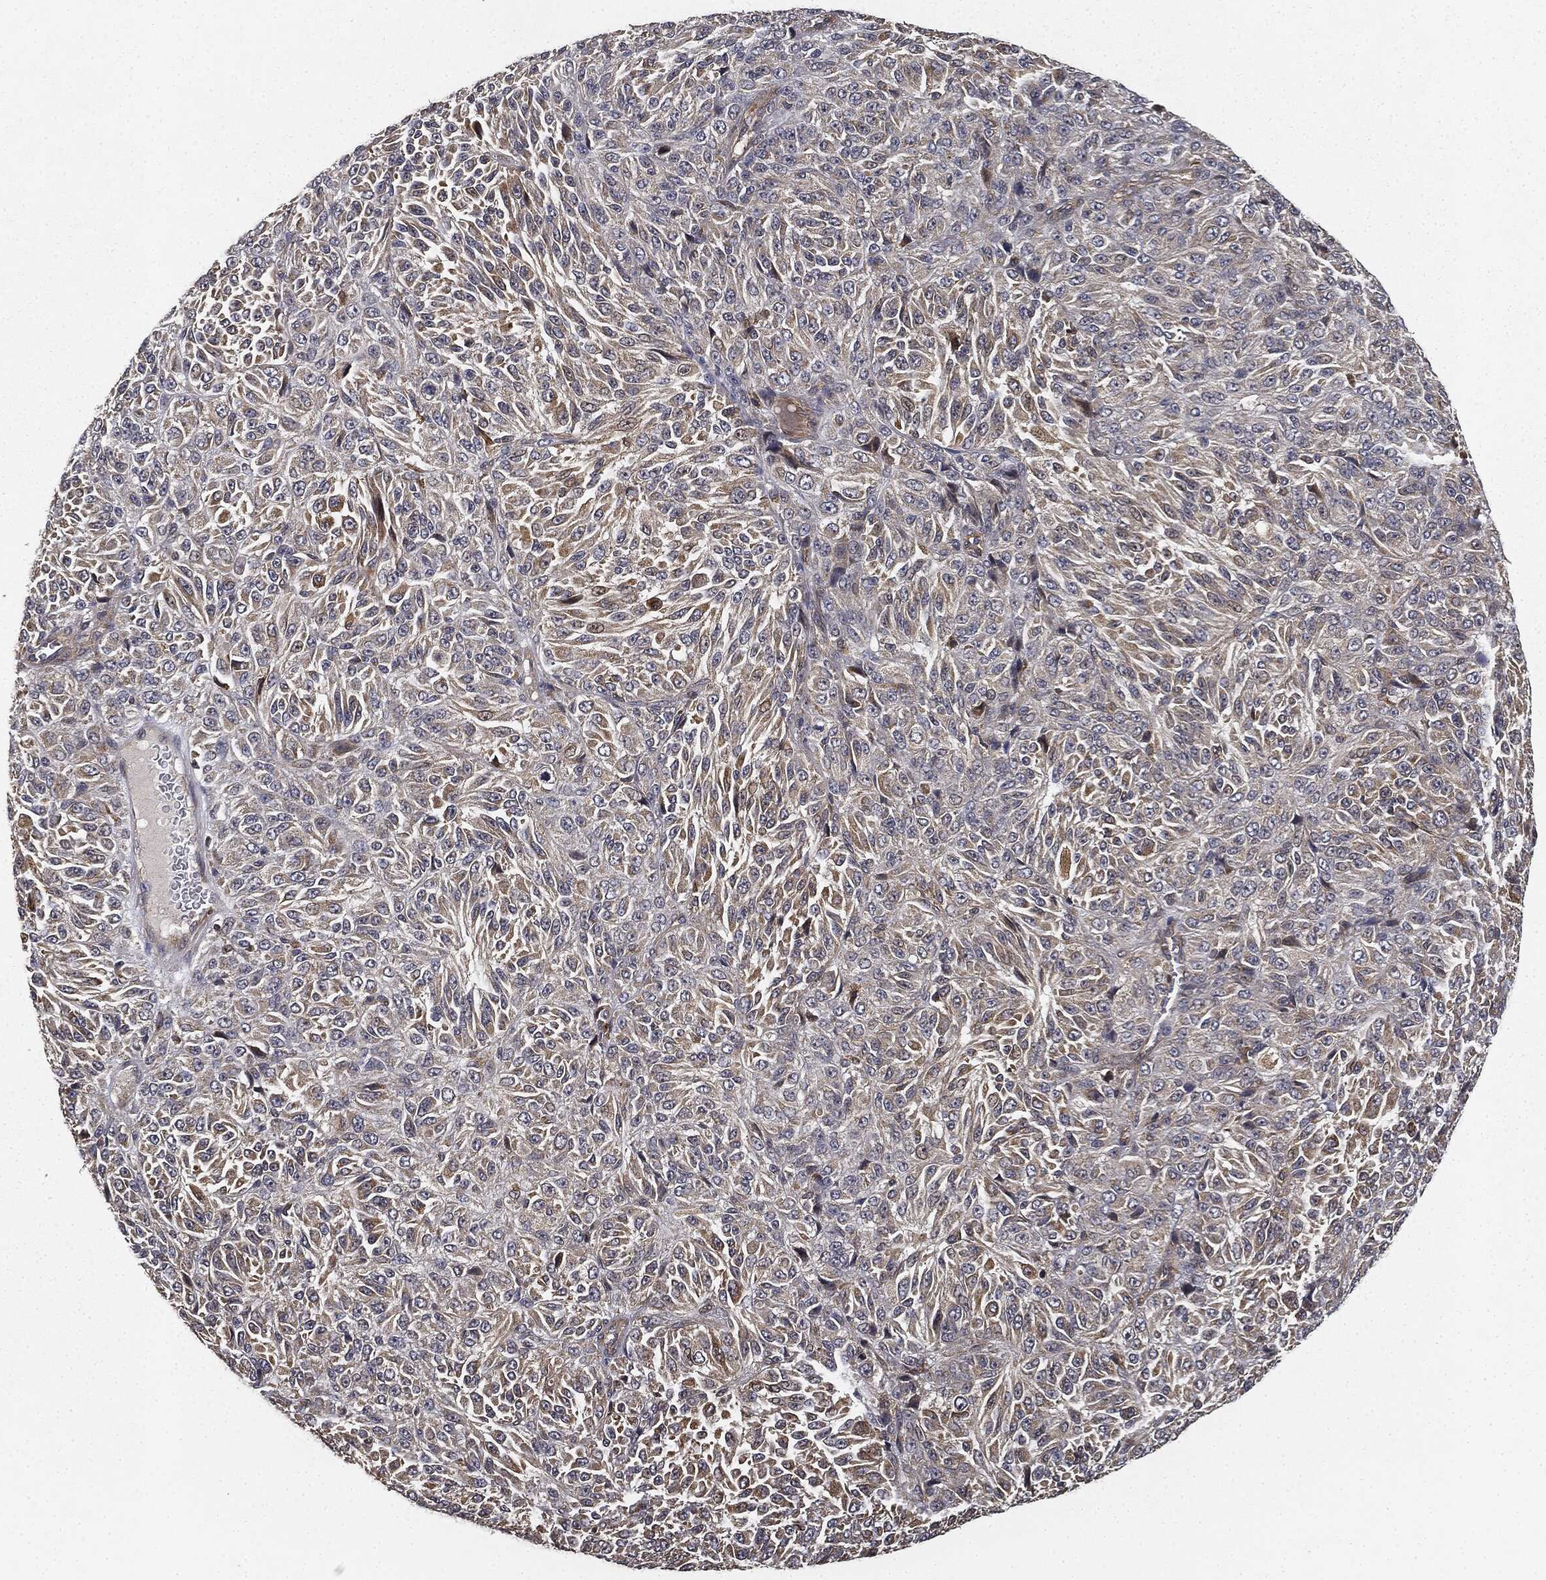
{"staining": {"intensity": "weak", "quantity": "25%-75%", "location": "cytoplasmic/membranous"}, "tissue": "melanoma", "cell_type": "Tumor cells", "image_type": "cancer", "snomed": [{"axis": "morphology", "description": "Malignant melanoma, Metastatic site"}, {"axis": "topography", "description": "Brain"}], "caption": "A low amount of weak cytoplasmic/membranous staining is appreciated in approximately 25%-75% of tumor cells in melanoma tissue. The staining is performed using DAB brown chromogen to label protein expression. The nuclei are counter-stained blue using hematoxylin.", "gene": "MIER2", "patient": {"sex": "female", "age": 56}}